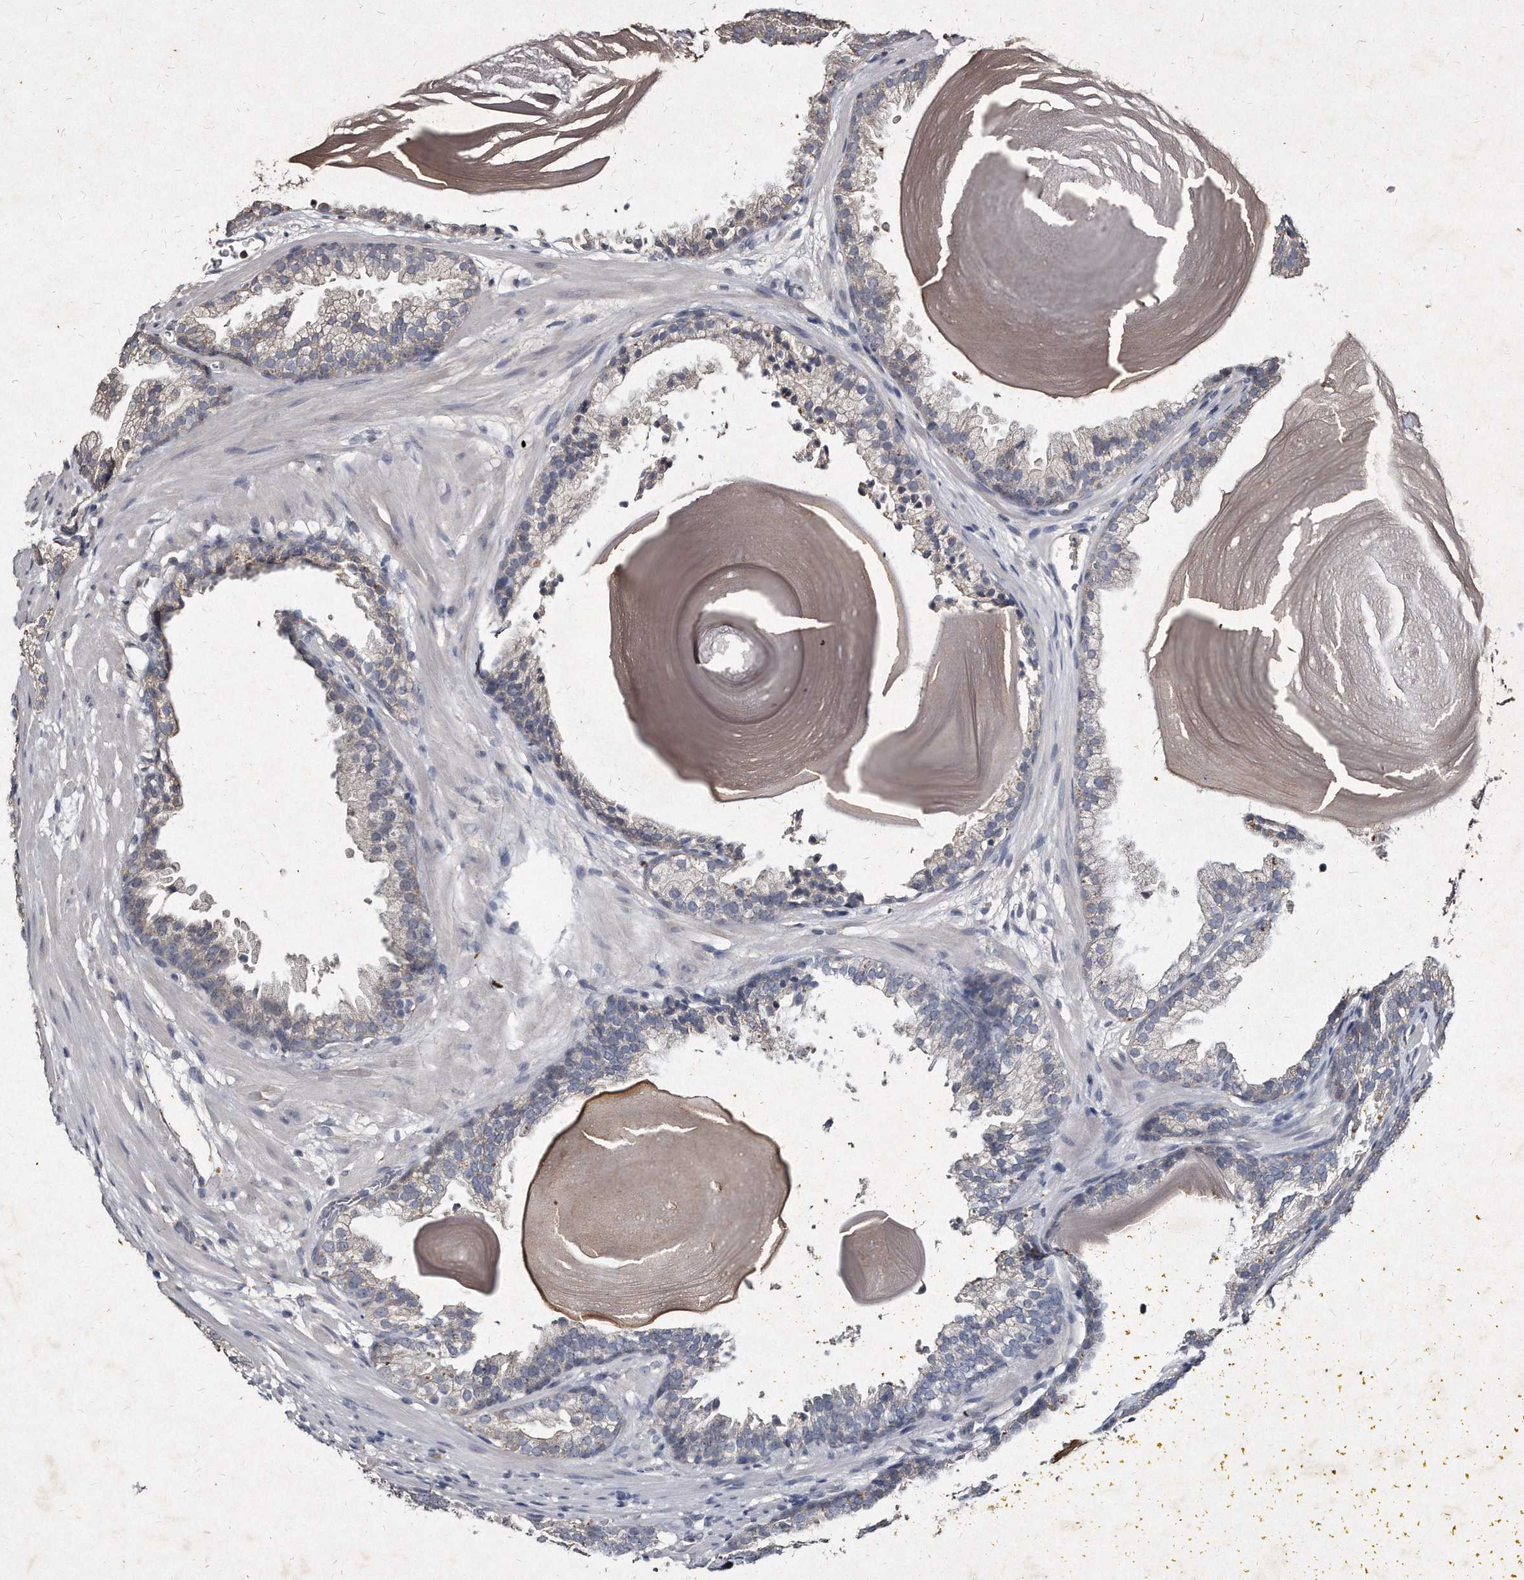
{"staining": {"intensity": "negative", "quantity": "none", "location": "none"}, "tissue": "prostate cancer", "cell_type": "Tumor cells", "image_type": "cancer", "snomed": [{"axis": "morphology", "description": "Adenocarcinoma, High grade"}, {"axis": "topography", "description": "Prostate"}], "caption": "Immunohistochemical staining of adenocarcinoma (high-grade) (prostate) shows no significant positivity in tumor cells.", "gene": "KLHDC3", "patient": {"sex": "male", "age": 62}}